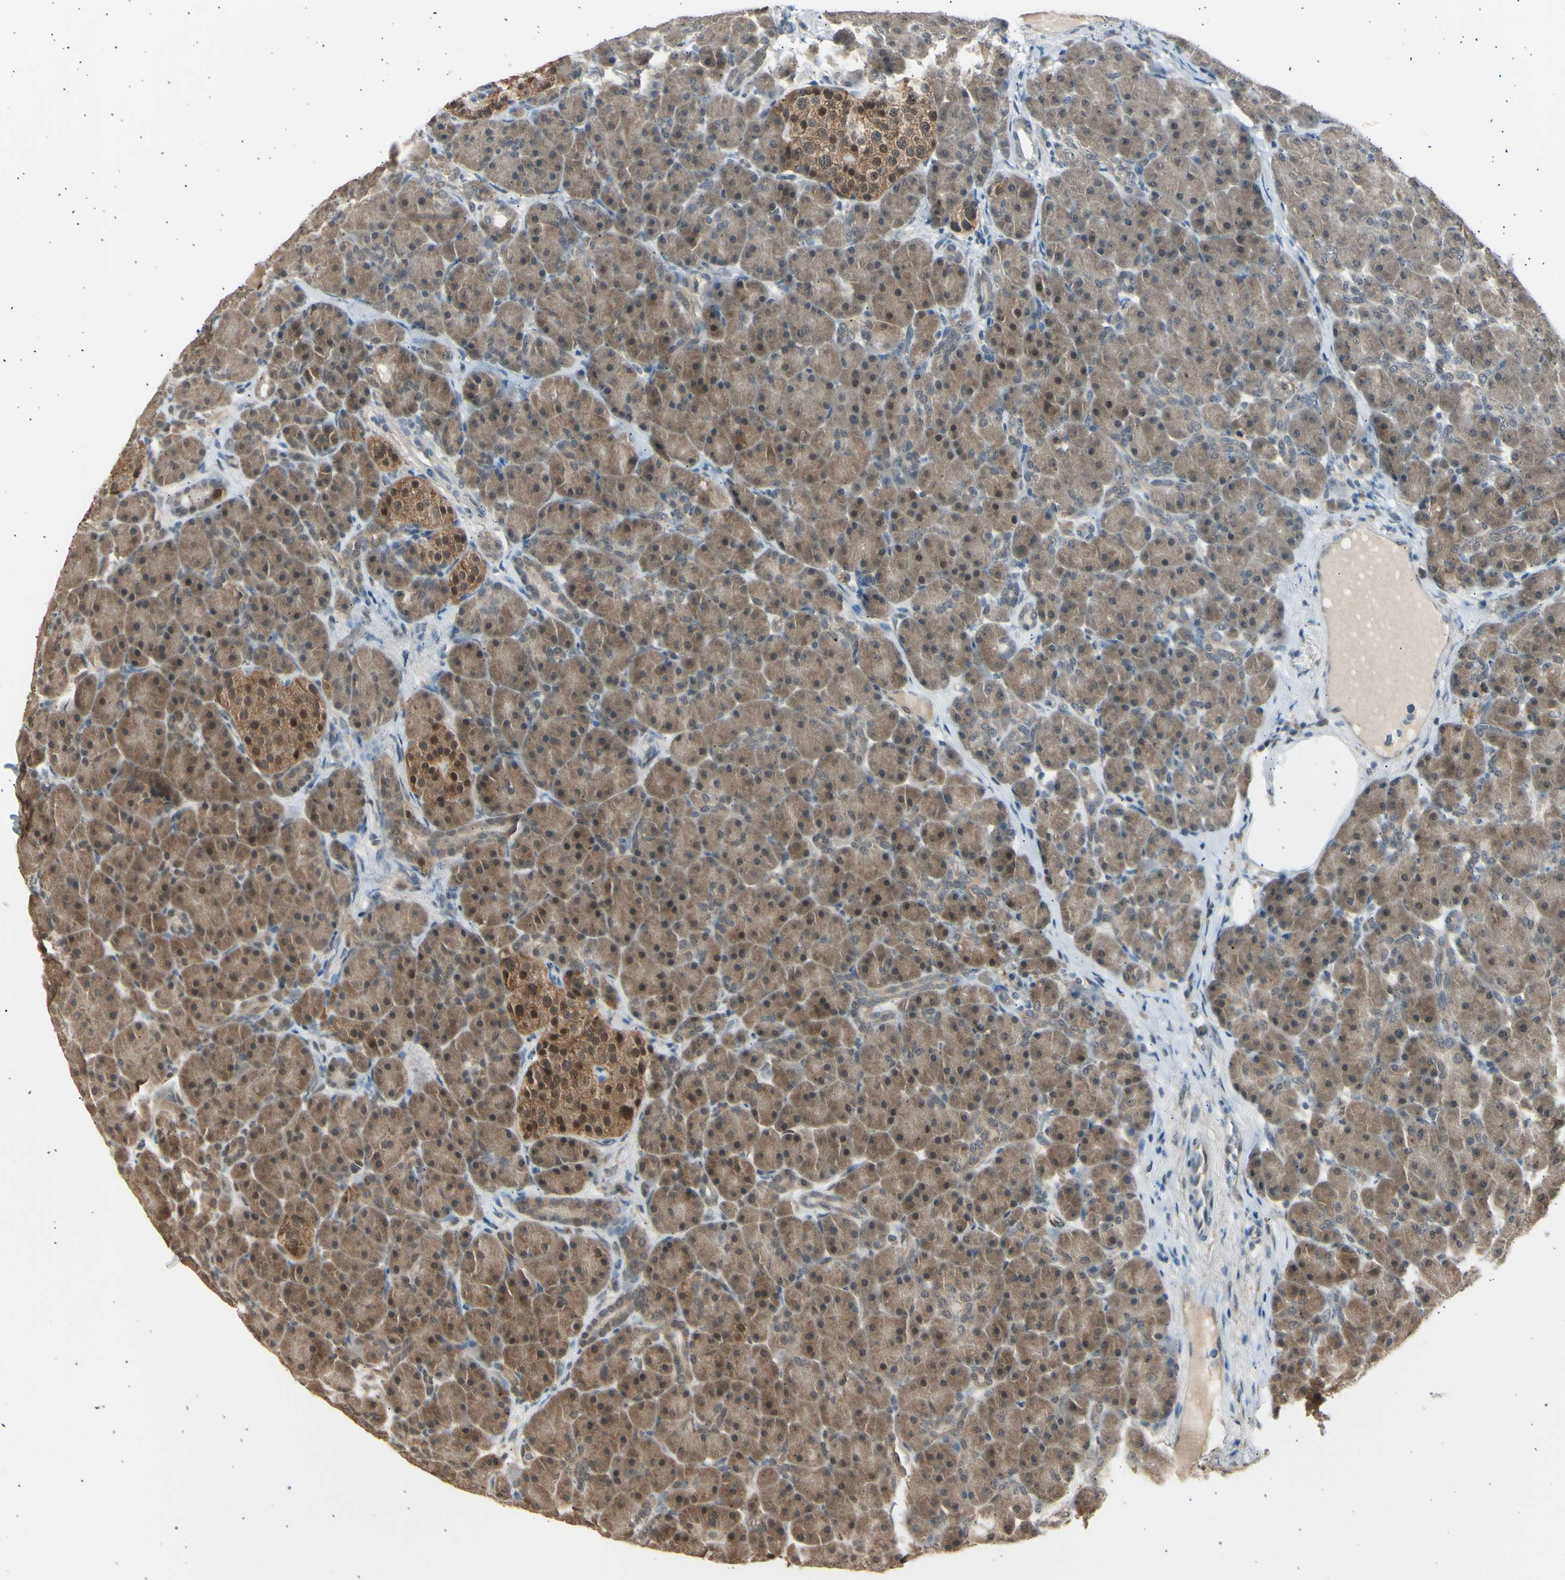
{"staining": {"intensity": "moderate", "quantity": ">75%", "location": "cytoplasmic/membranous"}, "tissue": "pancreas", "cell_type": "Exocrine glandular cells", "image_type": "normal", "snomed": [{"axis": "morphology", "description": "Normal tissue, NOS"}, {"axis": "topography", "description": "Pancreas"}], "caption": "Immunohistochemistry image of benign pancreas: pancreas stained using immunohistochemistry (IHC) exhibits medium levels of moderate protein expression localized specifically in the cytoplasmic/membranous of exocrine glandular cells, appearing as a cytoplasmic/membranous brown color.", "gene": "PSMD5", "patient": {"sex": "male", "age": 66}}